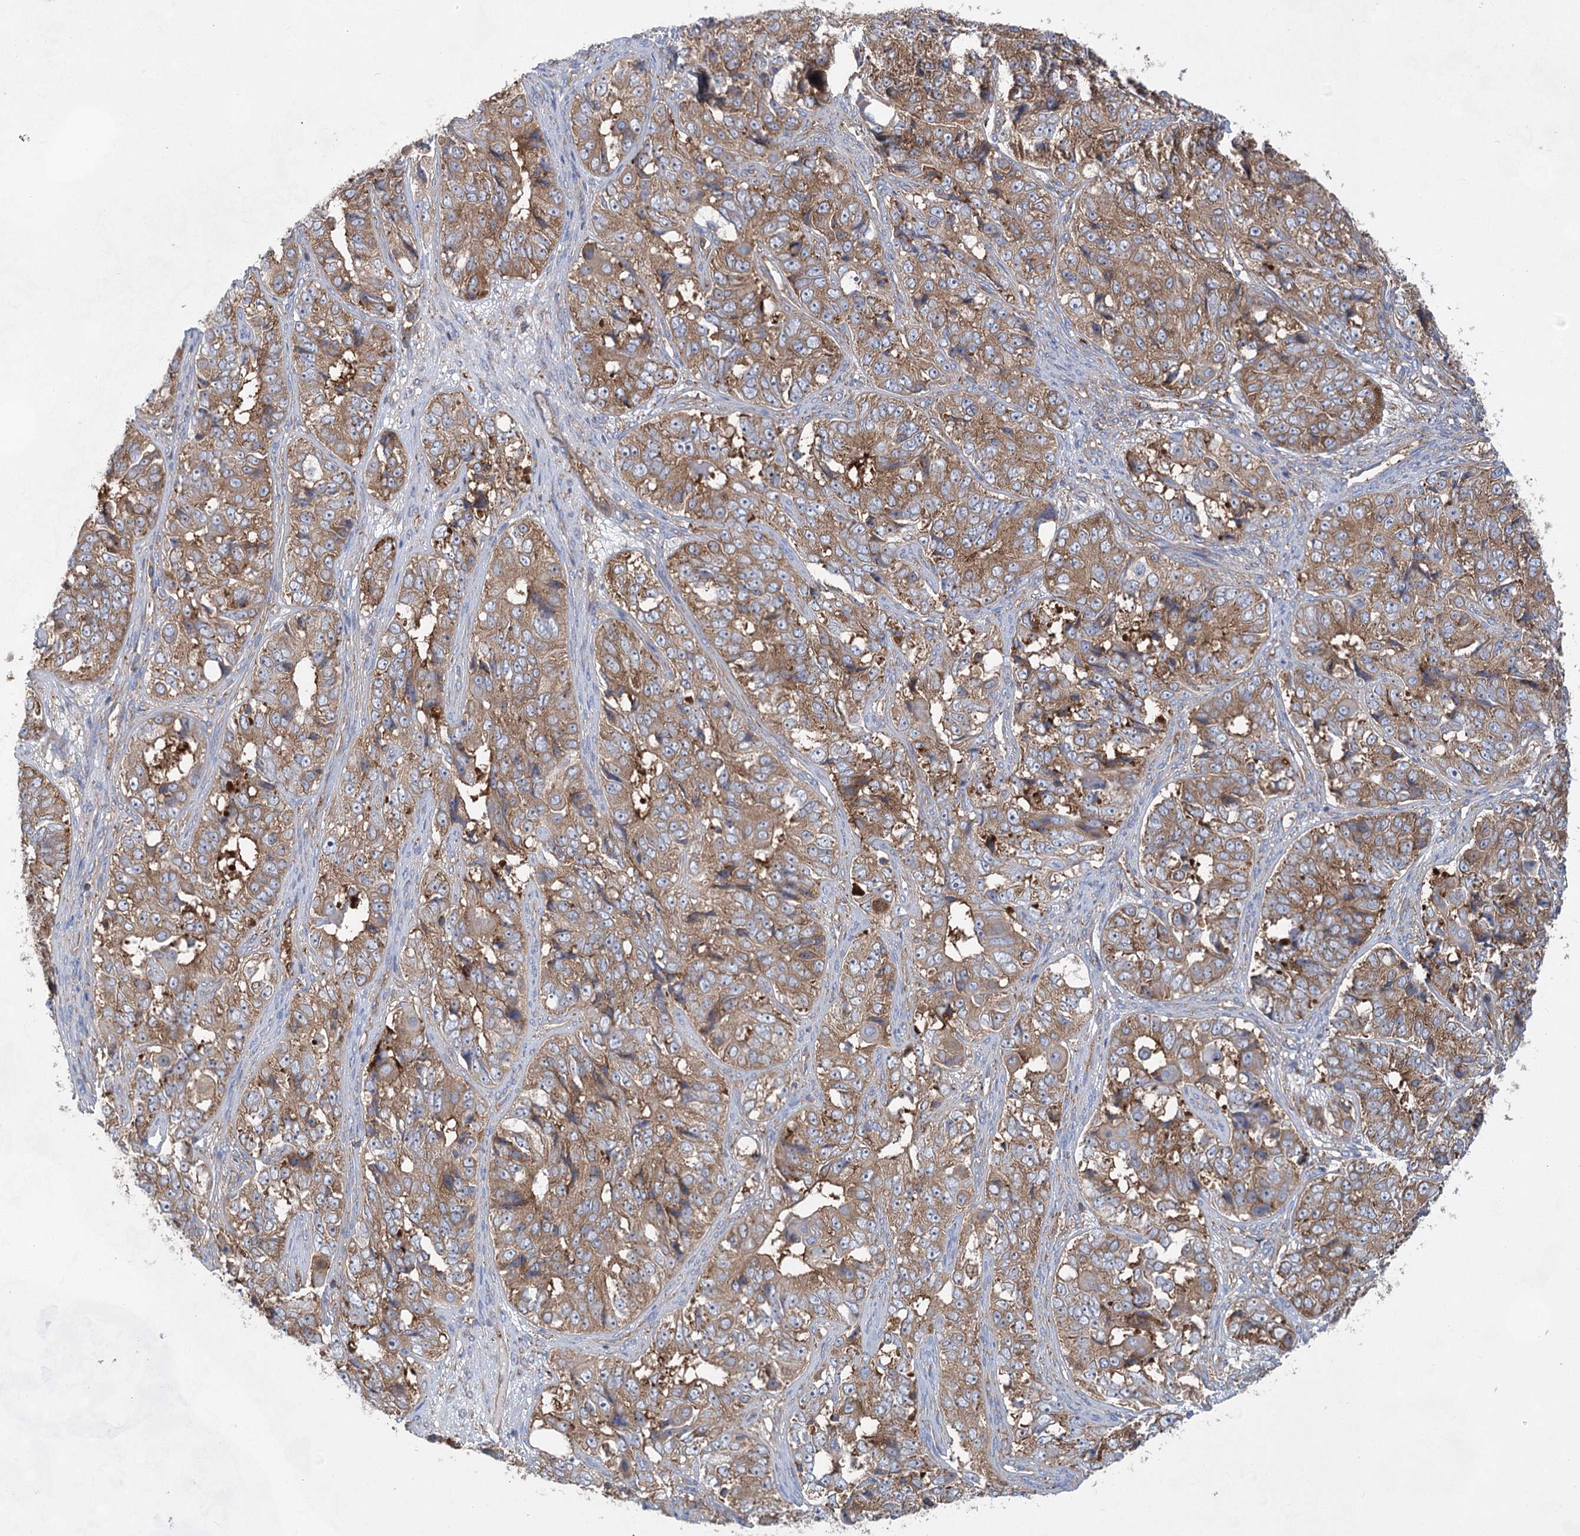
{"staining": {"intensity": "moderate", "quantity": ">75%", "location": "cytoplasmic/membranous"}, "tissue": "ovarian cancer", "cell_type": "Tumor cells", "image_type": "cancer", "snomed": [{"axis": "morphology", "description": "Carcinoma, endometroid"}, {"axis": "topography", "description": "Ovary"}], "caption": "Immunohistochemical staining of endometroid carcinoma (ovarian) demonstrates moderate cytoplasmic/membranous protein staining in approximately >75% of tumor cells.", "gene": "EIF3A", "patient": {"sex": "female", "age": 51}}